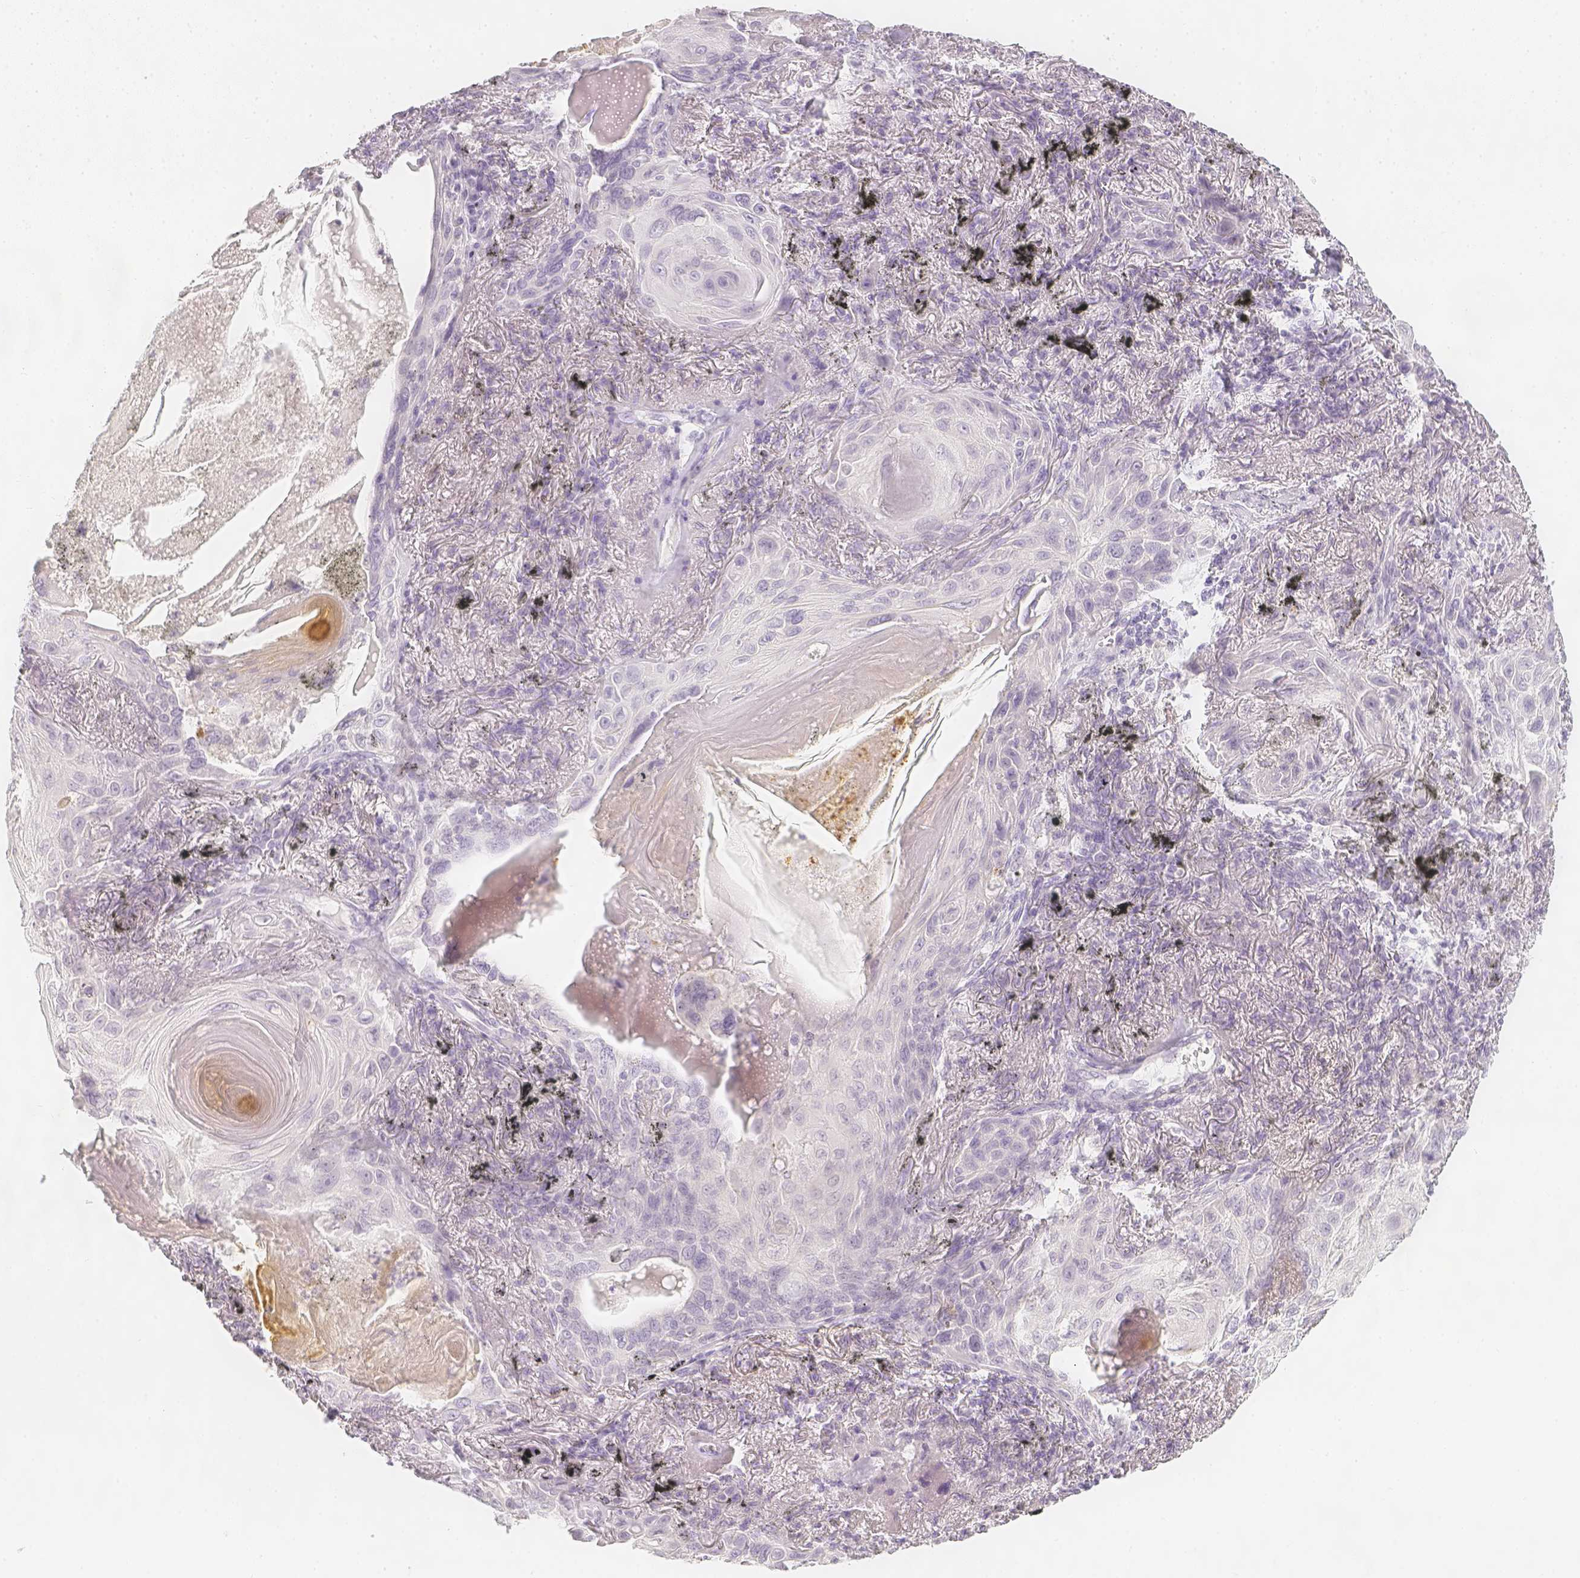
{"staining": {"intensity": "negative", "quantity": "none", "location": "none"}, "tissue": "lung cancer", "cell_type": "Tumor cells", "image_type": "cancer", "snomed": [{"axis": "morphology", "description": "Squamous cell carcinoma, NOS"}, {"axis": "topography", "description": "Lung"}], "caption": "Micrograph shows no significant protein expression in tumor cells of squamous cell carcinoma (lung).", "gene": "SLC18A1", "patient": {"sex": "male", "age": 79}}